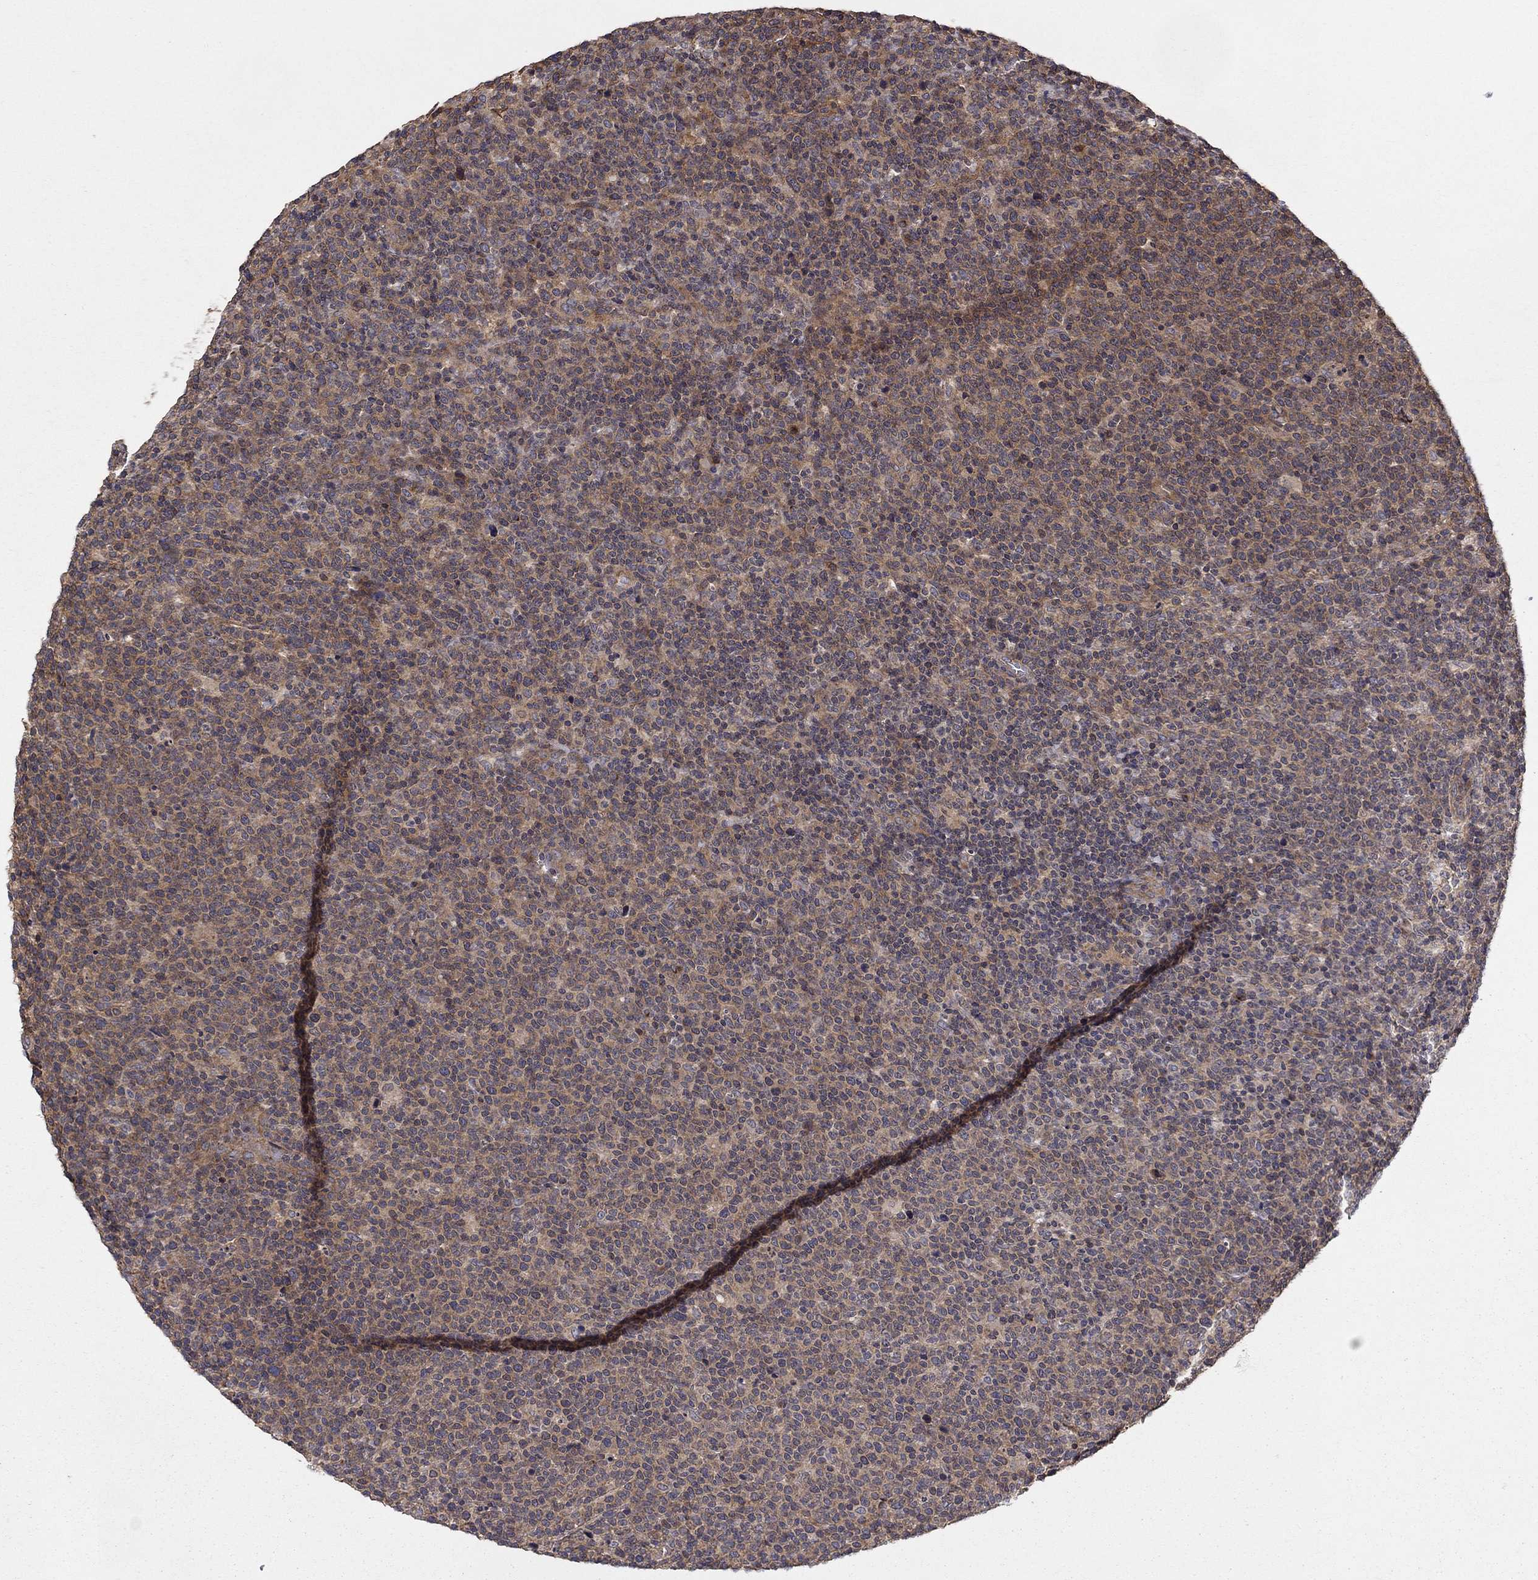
{"staining": {"intensity": "weak", "quantity": ">75%", "location": "cytoplasmic/membranous"}, "tissue": "lymphoma", "cell_type": "Tumor cells", "image_type": "cancer", "snomed": [{"axis": "morphology", "description": "Malignant lymphoma, non-Hodgkin's type, High grade"}, {"axis": "topography", "description": "Lymph node"}], "caption": "The immunohistochemical stain shows weak cytoplasmic/membranous expression in tumor cells of lymphoma tissue. The protein is stained brown, and the nuclei are stained in blue (DAB IHC with brightfield microscopy, high magnification).", "gene": "BMERB1", "patient": {"sex": "male", "age": 61}}